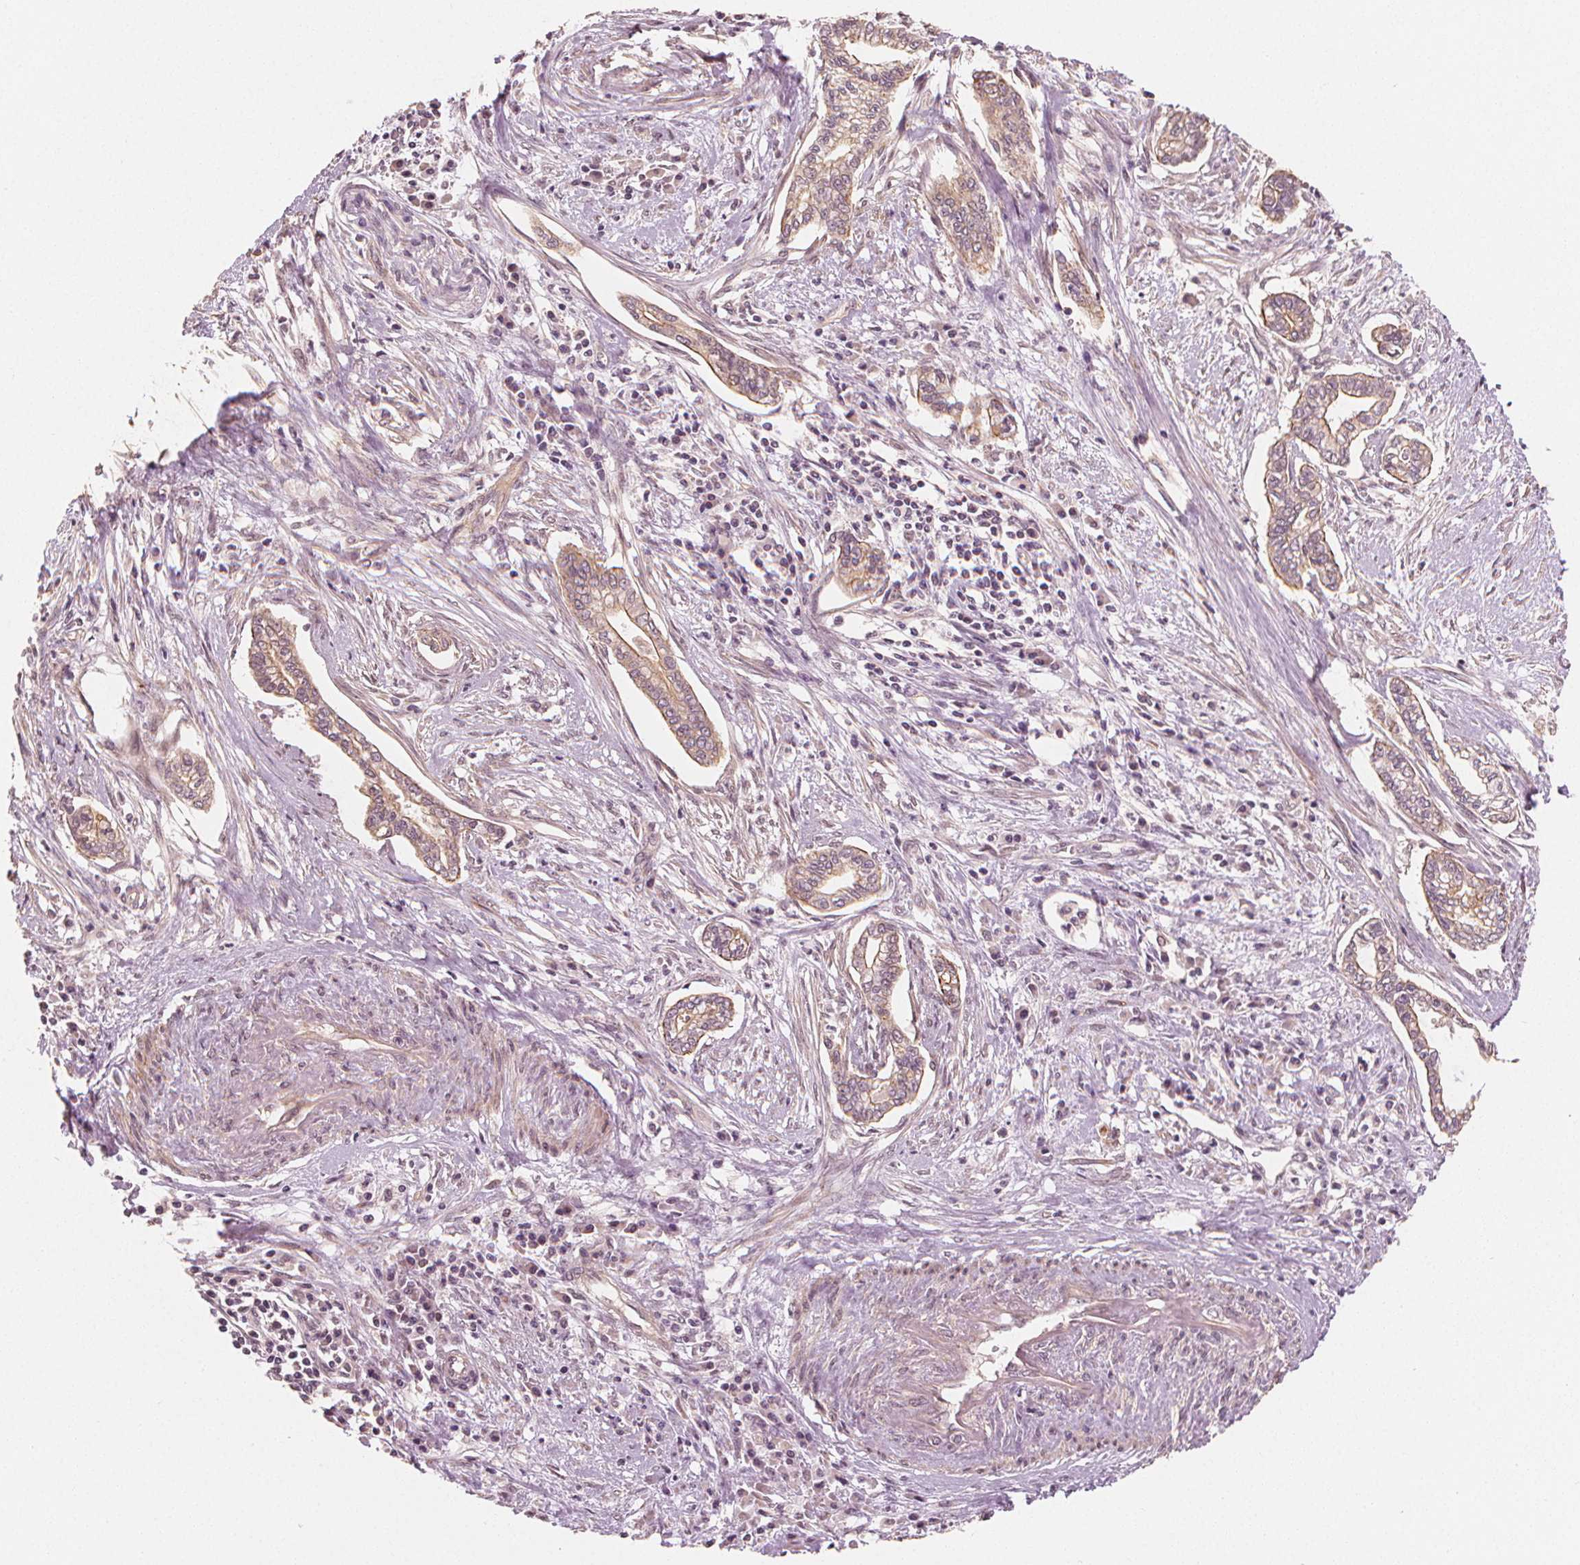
{"staining": {"intensity": "moderate", "quantity": "<25%", "location": "cytoplasmic/membranous"}, "tissue": "cervical cancer", "cell_type": "Tumor cells", "image_type": "cancer", "snomed": [{"axis": "morphology", "description": "Adenocarcinoma, NOS"}, {"axis": "topography", "description": "Cervix"}], "caption": "Moderate cytoplasmic/membranous protein expression is identified in approximately <25% of tumor cells in cervical cancer (adenocarcinoma).", "gene": "CLBA1", "patient": {"sex": "female", "age": 62}}